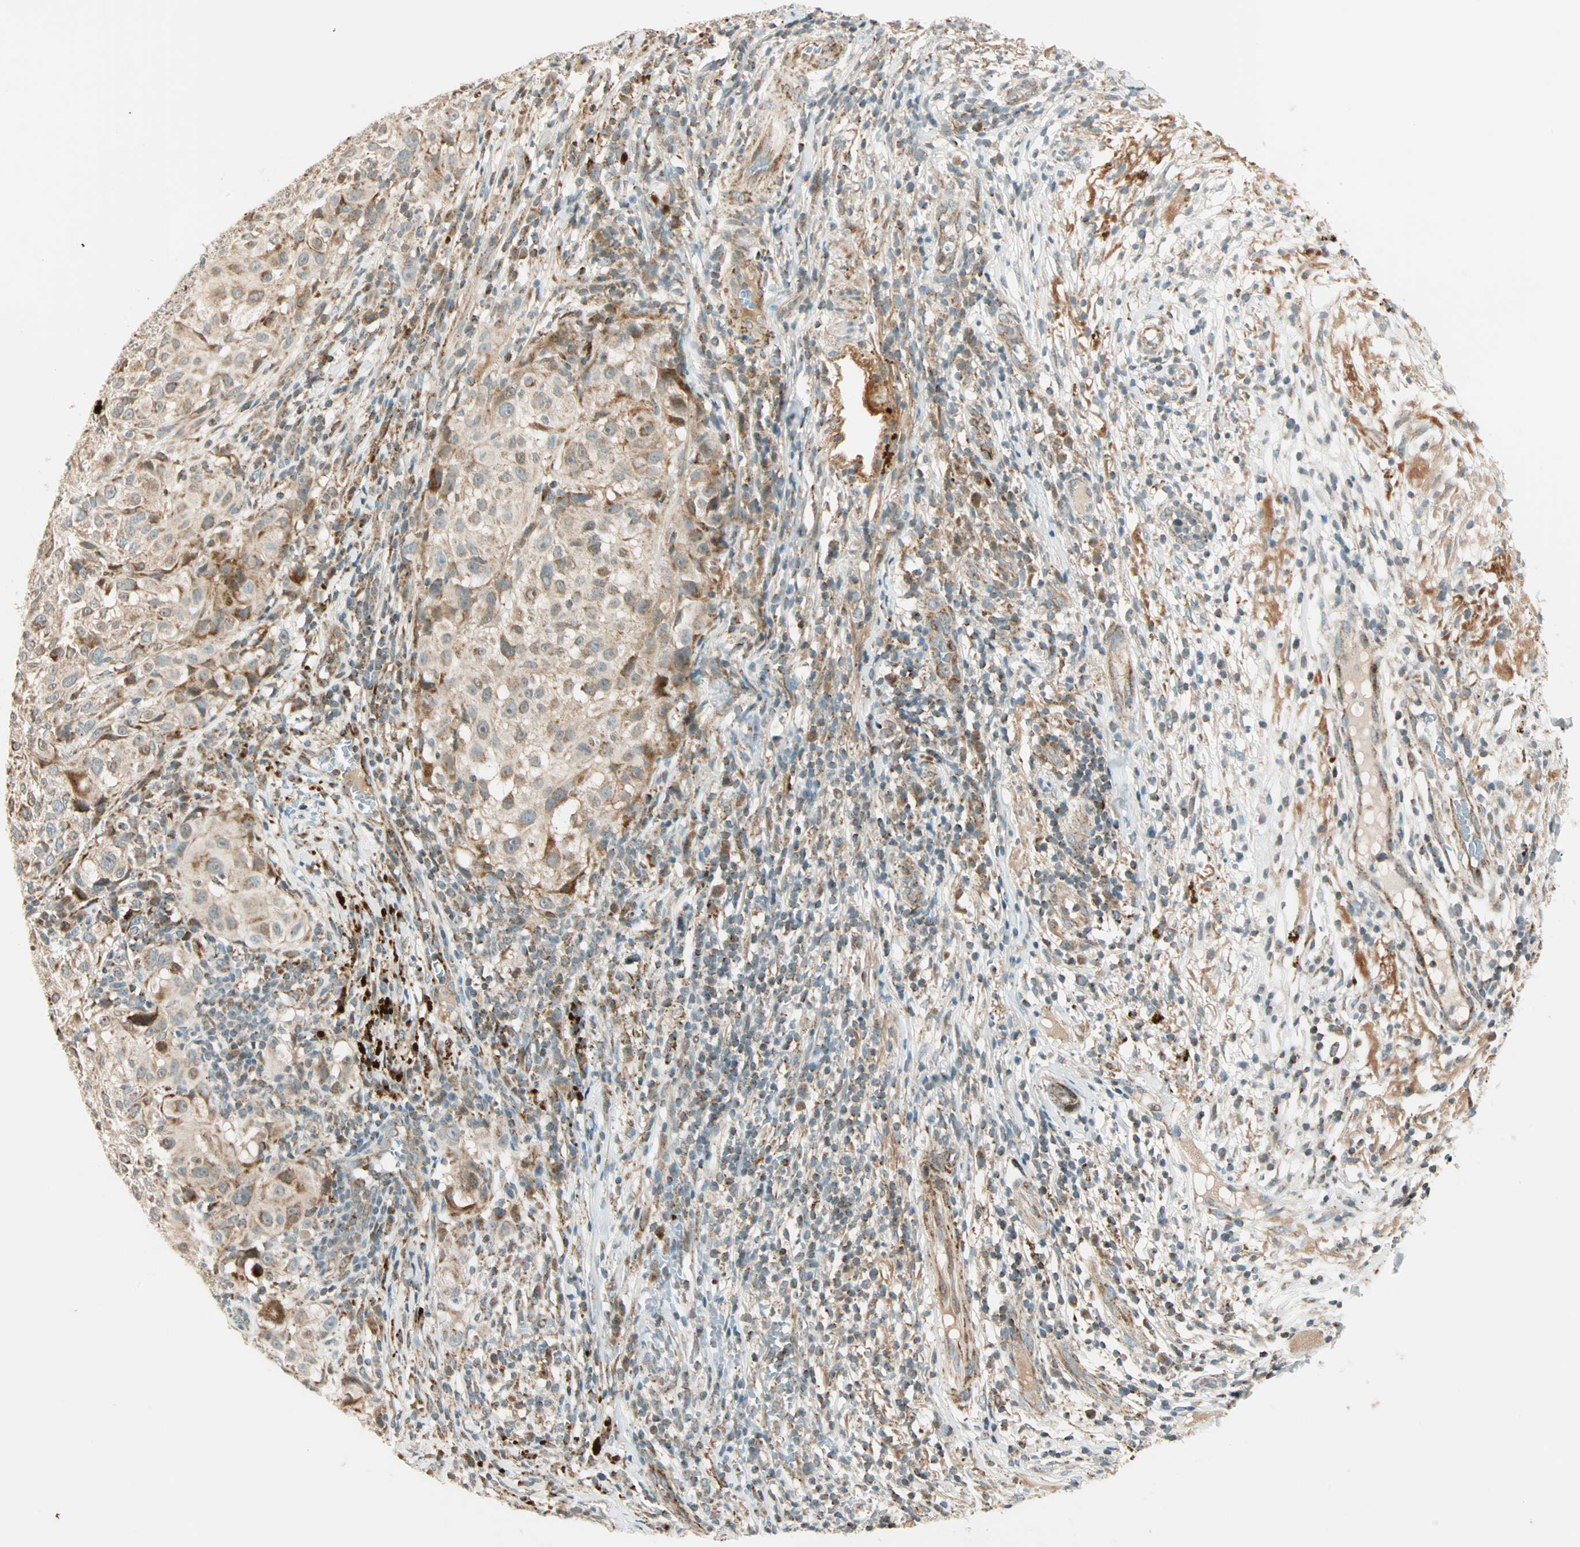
{"staining": {"intensity": "moderate", "quantity": "<25%", "location": "cytoplasmic/membranous"}, "tissue": "melanoma", "cell_type": "Tumor cells", "image_type": "cancer", "snomed": [{"axis": "morphology", "description": "Necrosis, NOS"}, {"axis": "morphology", "description": "Malignant melanoma, NOS"}, {"axis": "topography", "description": "Skin"}], "caption": "Protein staining demonstrates moderate cytoplasmic/membranous positivity in about <25% of tumor cells in melanoma.", "gene": "SPRY4", "patient": {"sex": "female", "age": 87}}